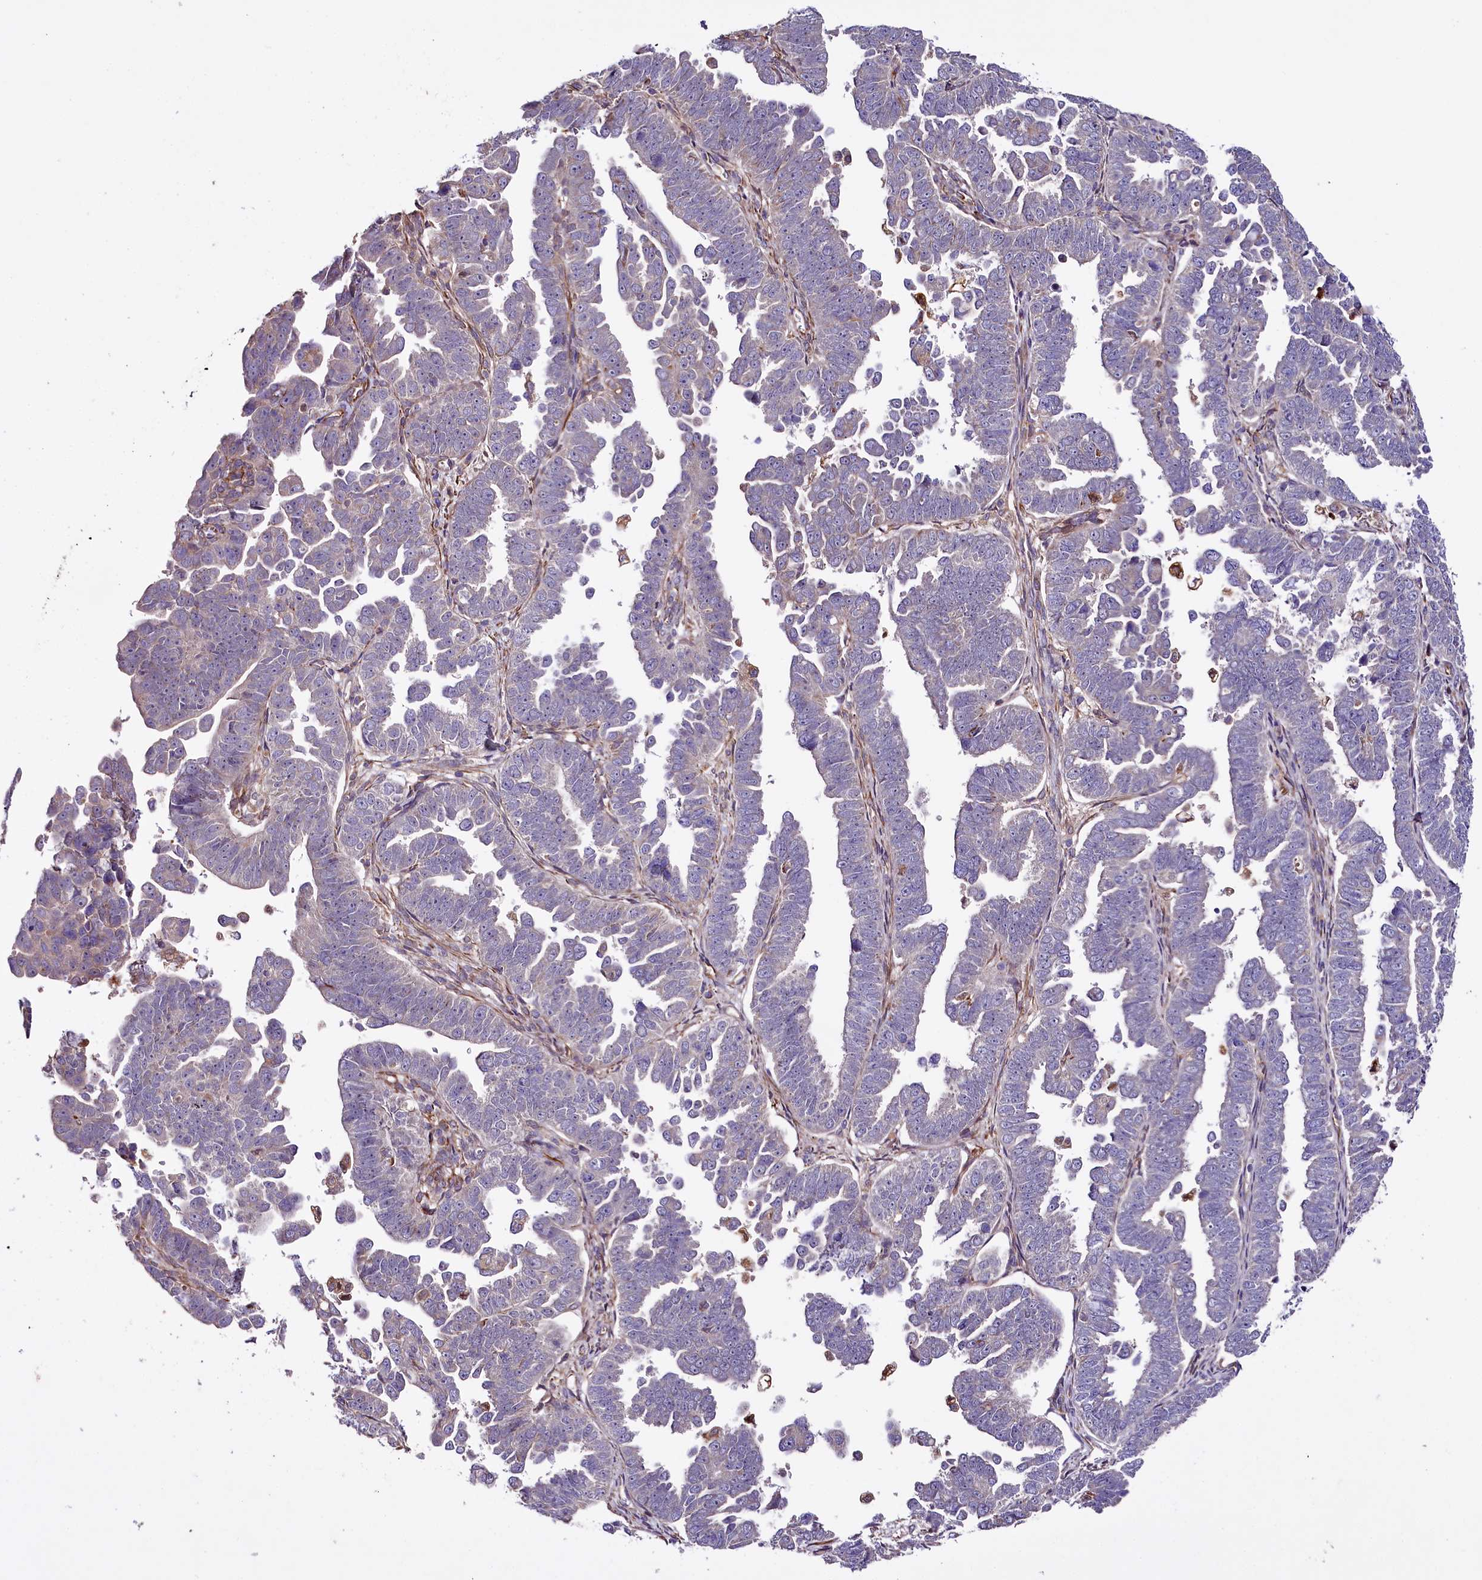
{"staining": {"intensity": "negative", "quantity": "none", "location": "none"}, "tissue": "endometrial cancer", "cell_type": "Tumor cells", "image_type": "cancer", "snomed": [{"axis": "morphology", "description": "Adenocarcinoma, NOS"}, {"axis": "topography", "description": "Endometrium"}], "caption": "Immunohistochemistry of endometrial cancer (adenocarcinoma) reveals no positivity in tumor cells.", "gene": "TTC12", "patient": {"sex": "female", "age": 75}}